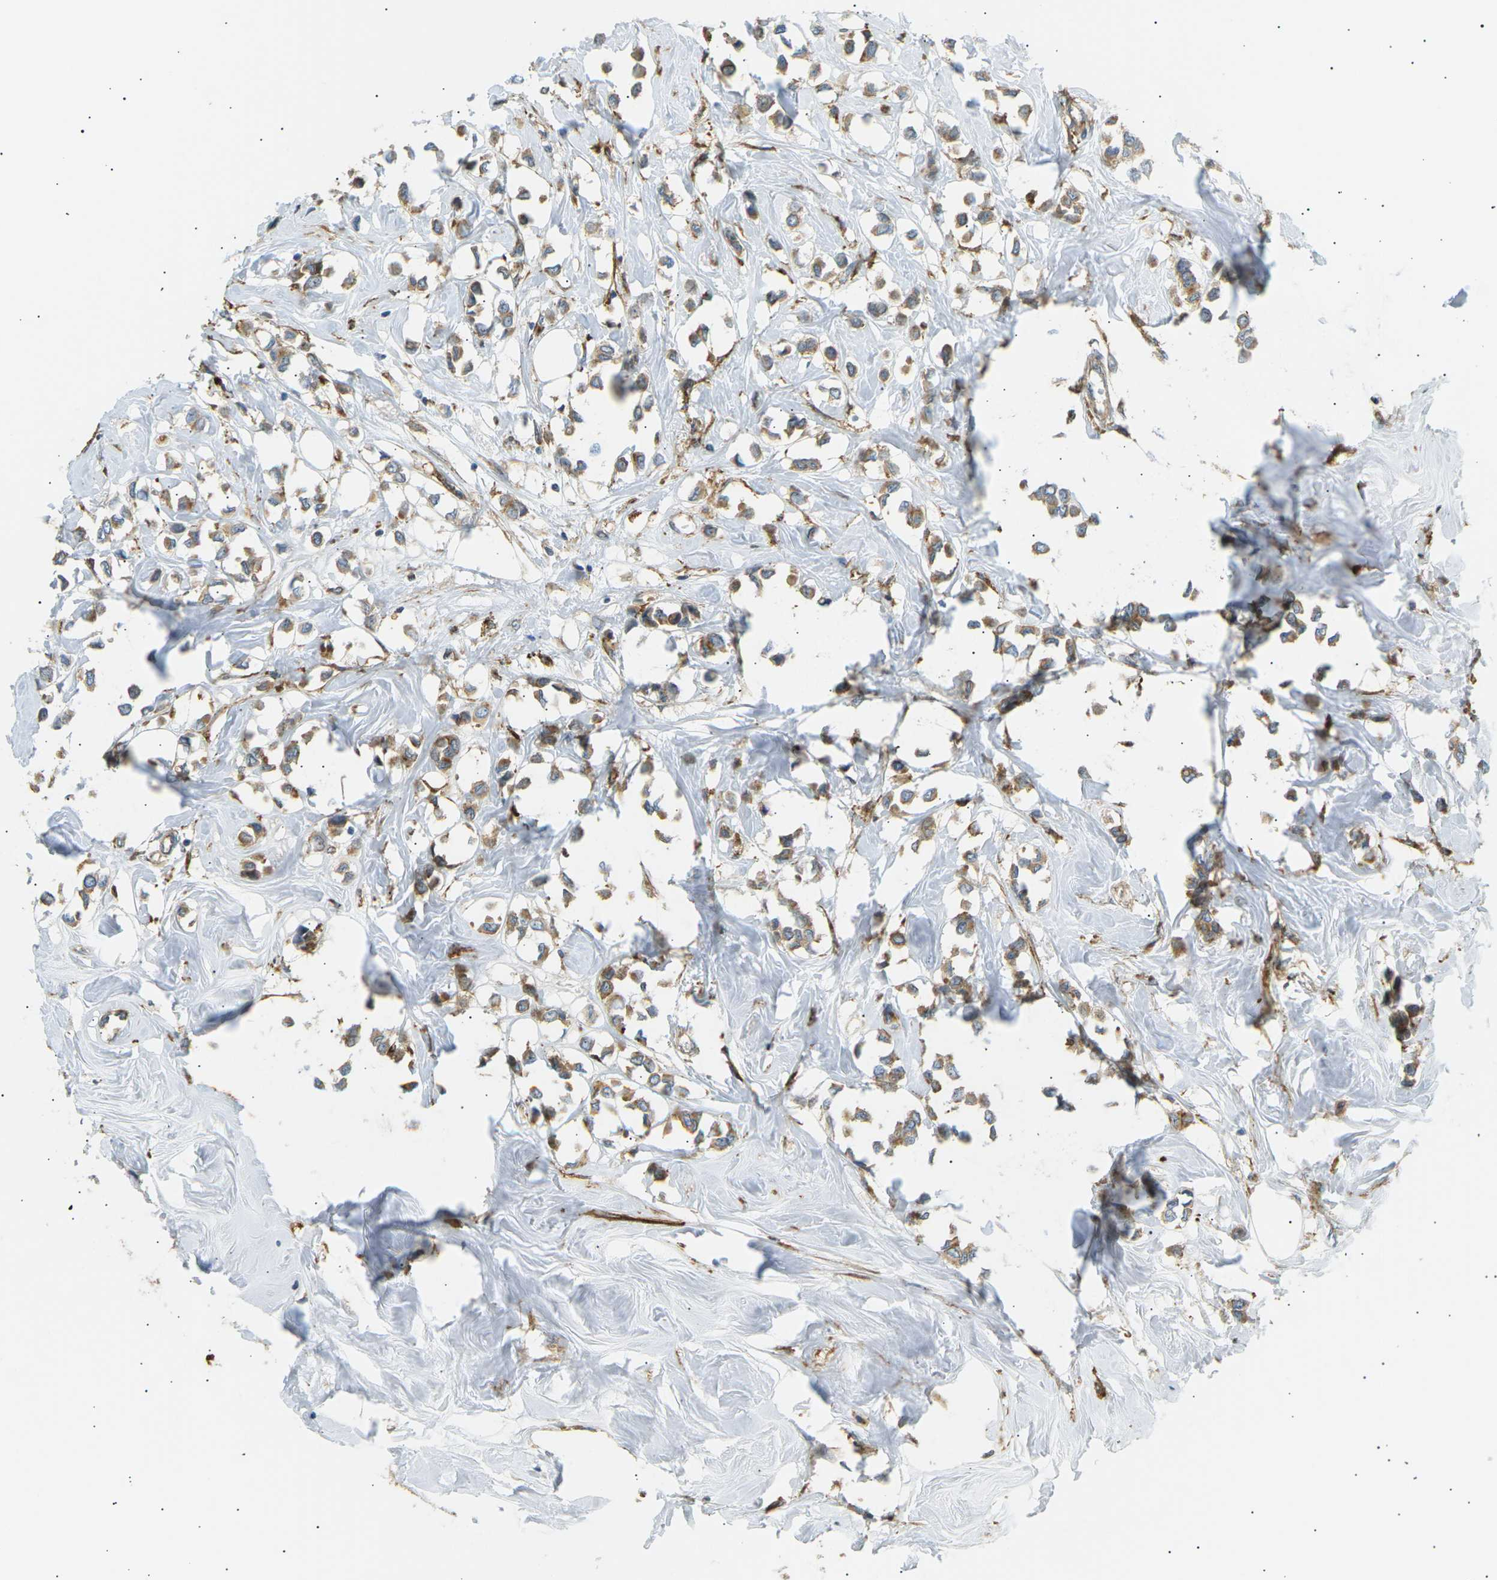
{"staining": {"intensity": "moderate", "quantity": "25%-75%", "location": "cytoplasmic/membranous"}, "tissue": "breast cancer", "cell_type": "Tumor cells", "image_type": "cancer", "snomed": [{"axis": "morphology", "description": "Lobular carcinoma"}, {"axis": "topography", "description": "Breast"}], "caption": "Tumor cells exhibit medium levels of moderate cytoplasmic/membranous staining in about 25%-75% of cells in human breast cancer. The staining is performed using DAB (3,3'-diaminobenzidine) brown chromogen to label protein expression. The nuclei are counter-stained blue using hematoxylin.", "gene": "CDK17", "patient": {"sex": "female", "age": 51}}